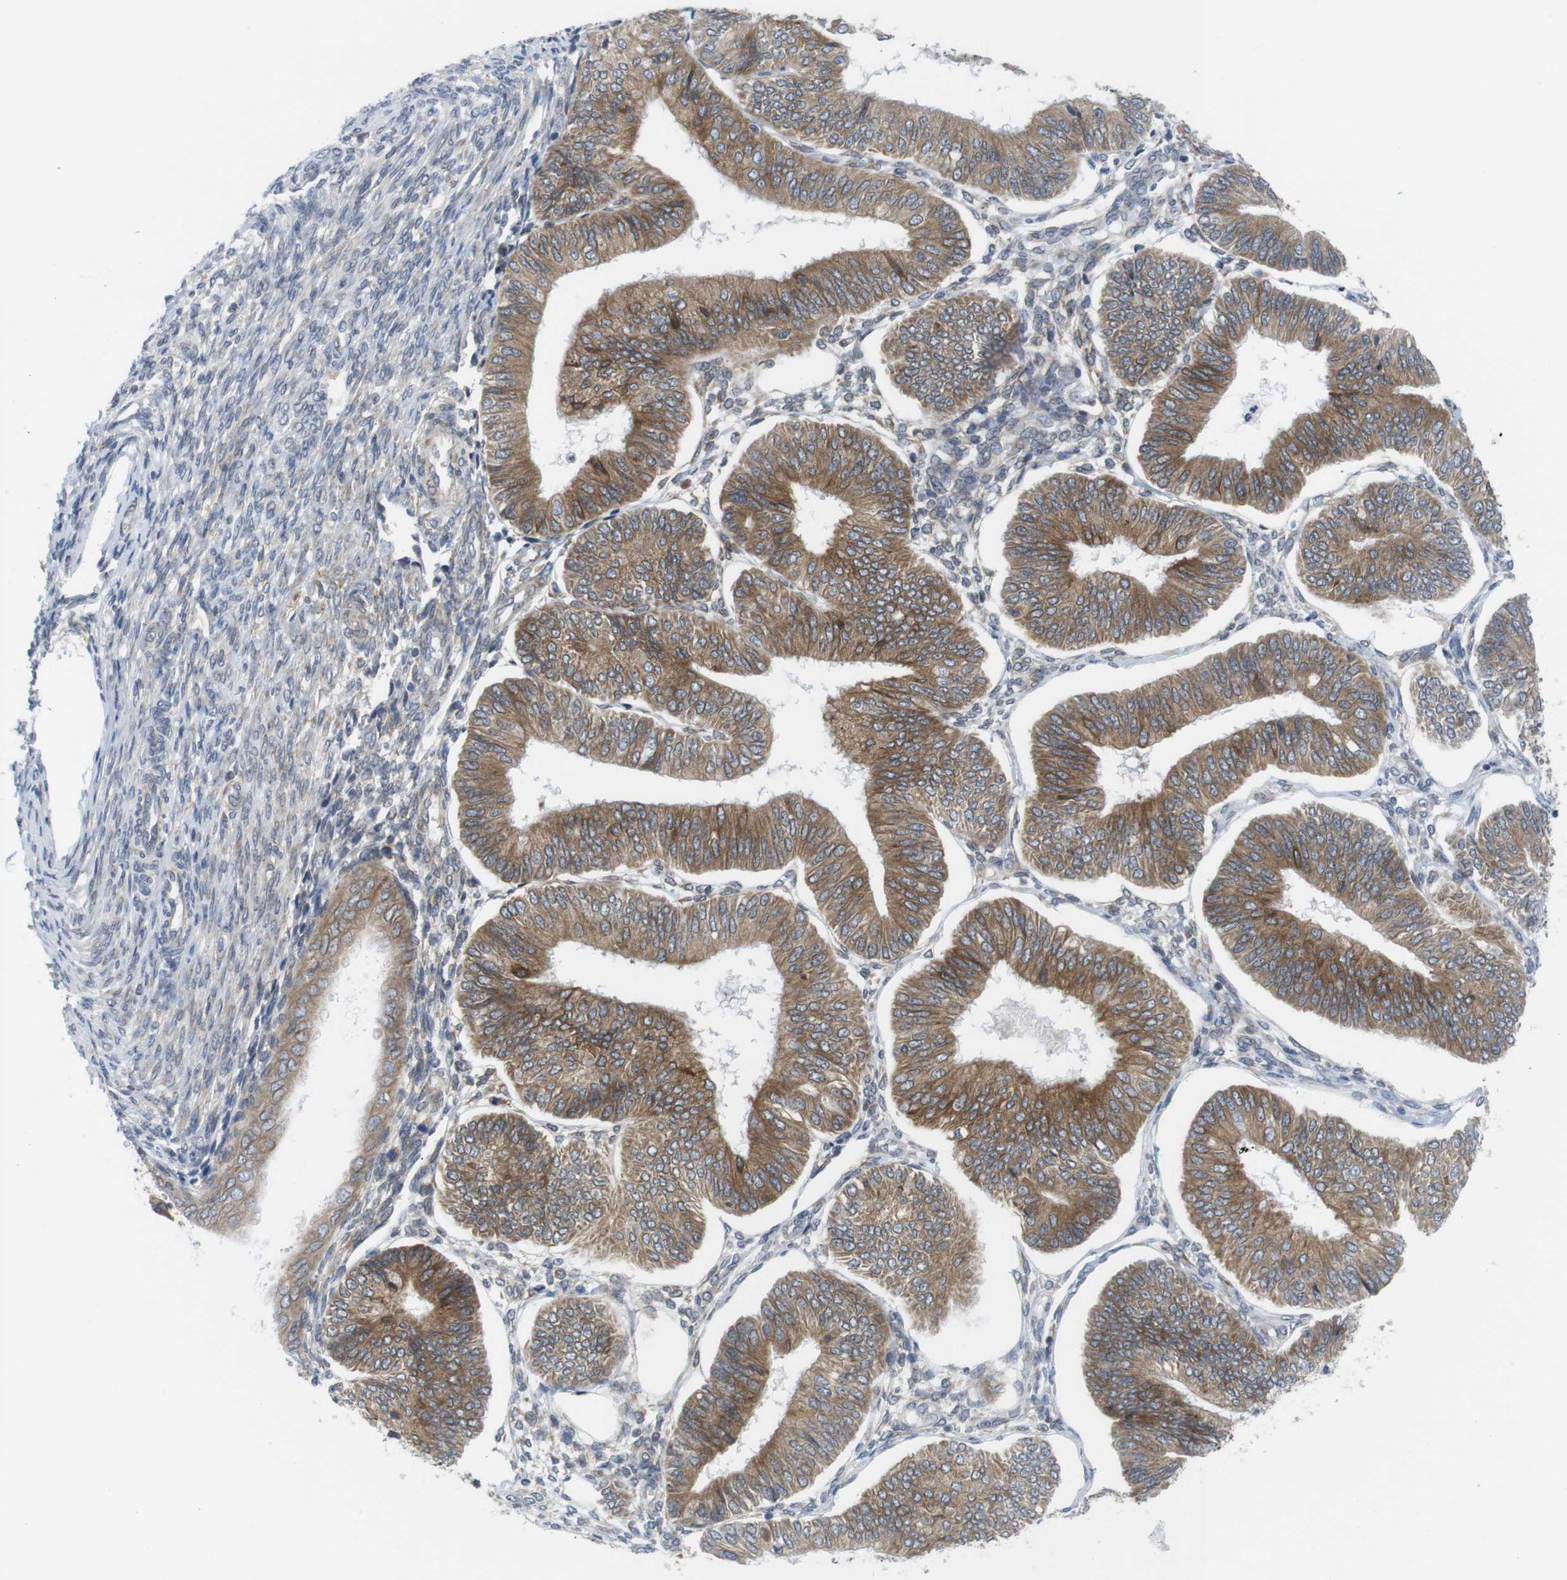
{"staining": {"intensity": "moderate", "quantity": ">75%", "location": "cytoplasmic/membranous"}, "tissue": "endometrial cancer", "cell_type": "Tumor cells", "image_type": "cancer", "snomed": [{"axis": "morphology", "description": "Adenocarcinoma, NOS"}, {"axis": "topography", "description": "Endometrium"}], "caption": "Protein staining of adenocarcinoma (endometrial) tissue demonstrates moderate cytoplasmic/membranous expression in approximately >75% of tumor cells.", "gene": "ERGIC3", "patient": {"sex": "female", "age": 58}}